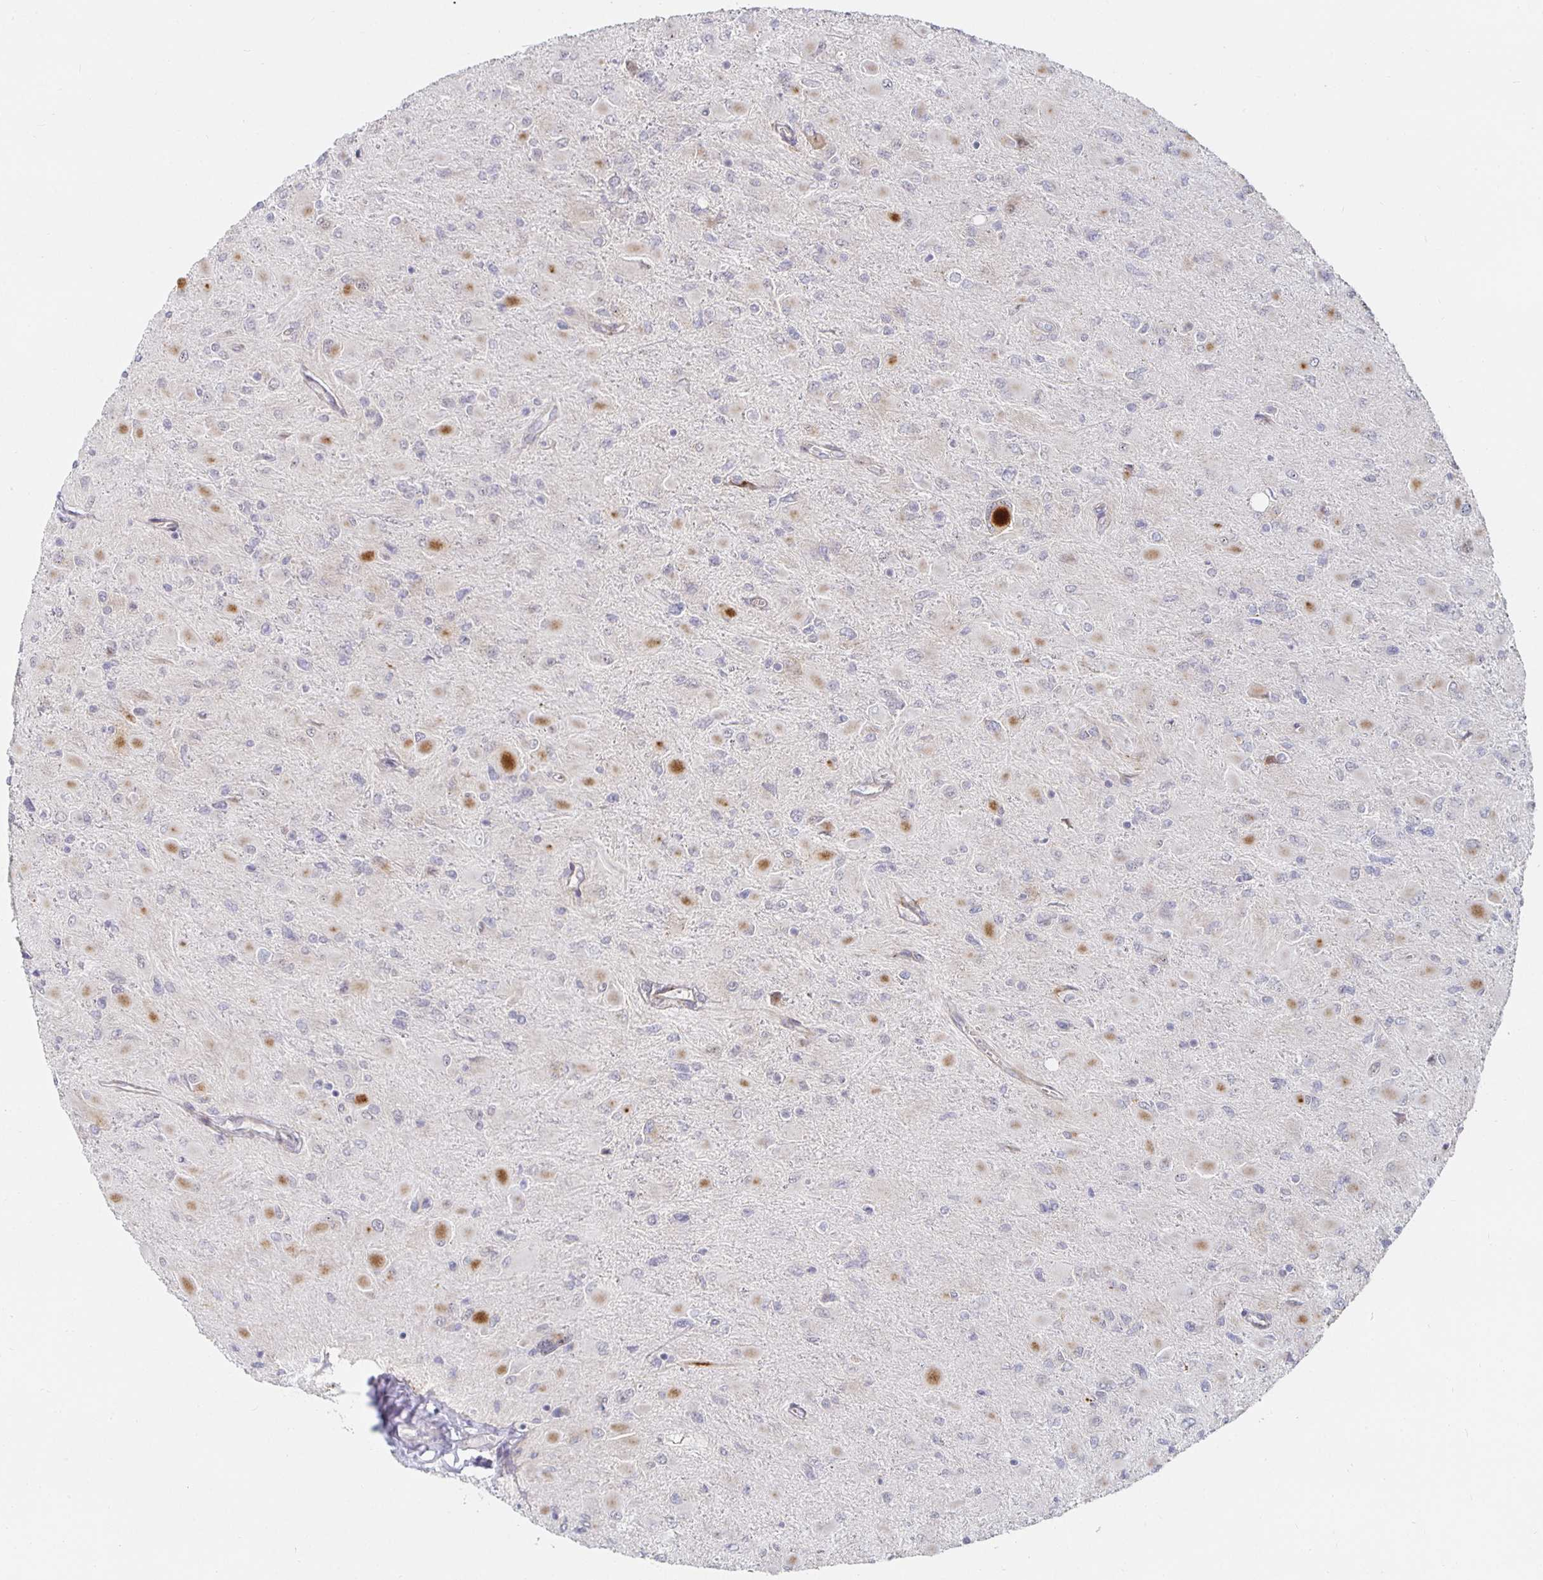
{"staining": {"intensity": "strong", "quantity": "<25%", "location": "cytoplasmic/membranous"}, "tissue": "glioma", "cell_type": "Tumor cells", "image_type": "cancer", "snomed": [{"axis": "morphology", "description": "Glioma, malignant, High grade"}, {"axis": "topography", "description": "Cerebral cortex"}], "caption": "Protein expression analysis of human glioma reveals strong cytoplasmic/membranous positivity in about <25% of tumor cells.", "gene": "S100G", "patient": {"sex": "female", "age": 36}}